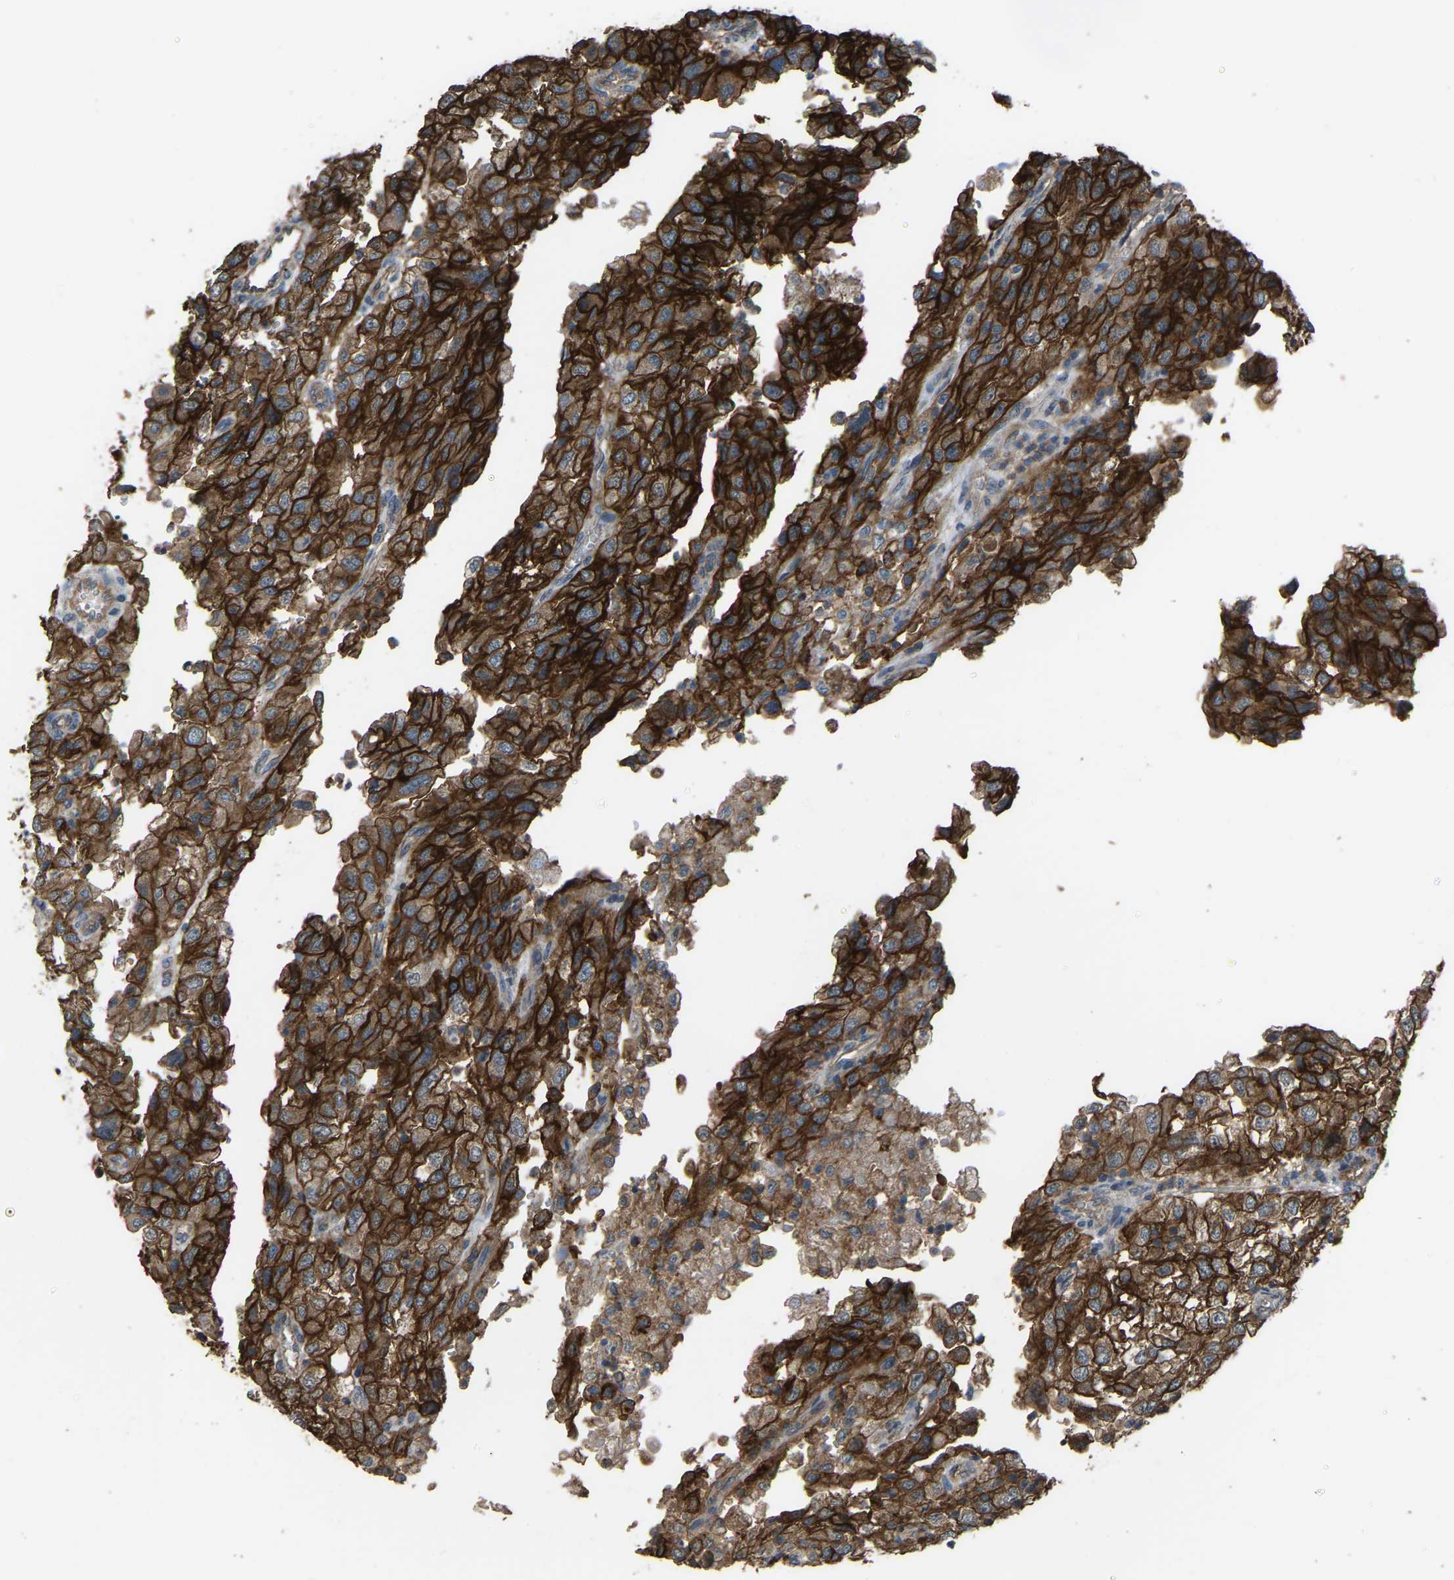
{"staining": {"intensity": "strong", "quantity": ">75%", "location": "cytoplasmic/membranous"}, "tissue": "renal cancer", "cell_type": "Tumor cells", "image_type": "cancer", "snomed": [{"axis": "morphology", "description": "Adenocarcinoma, NOS"}, {"axis": "topography", "description": "Kidney"}], "caption": "An IHC image of neoplastic tissue is shown. Protein staining in brown shows strong cytoplasmic/membranous positivity in renal cancer within tumor cells.", "gene": "SLC4A2", "patient": {"sex": "female", "age": 54}}